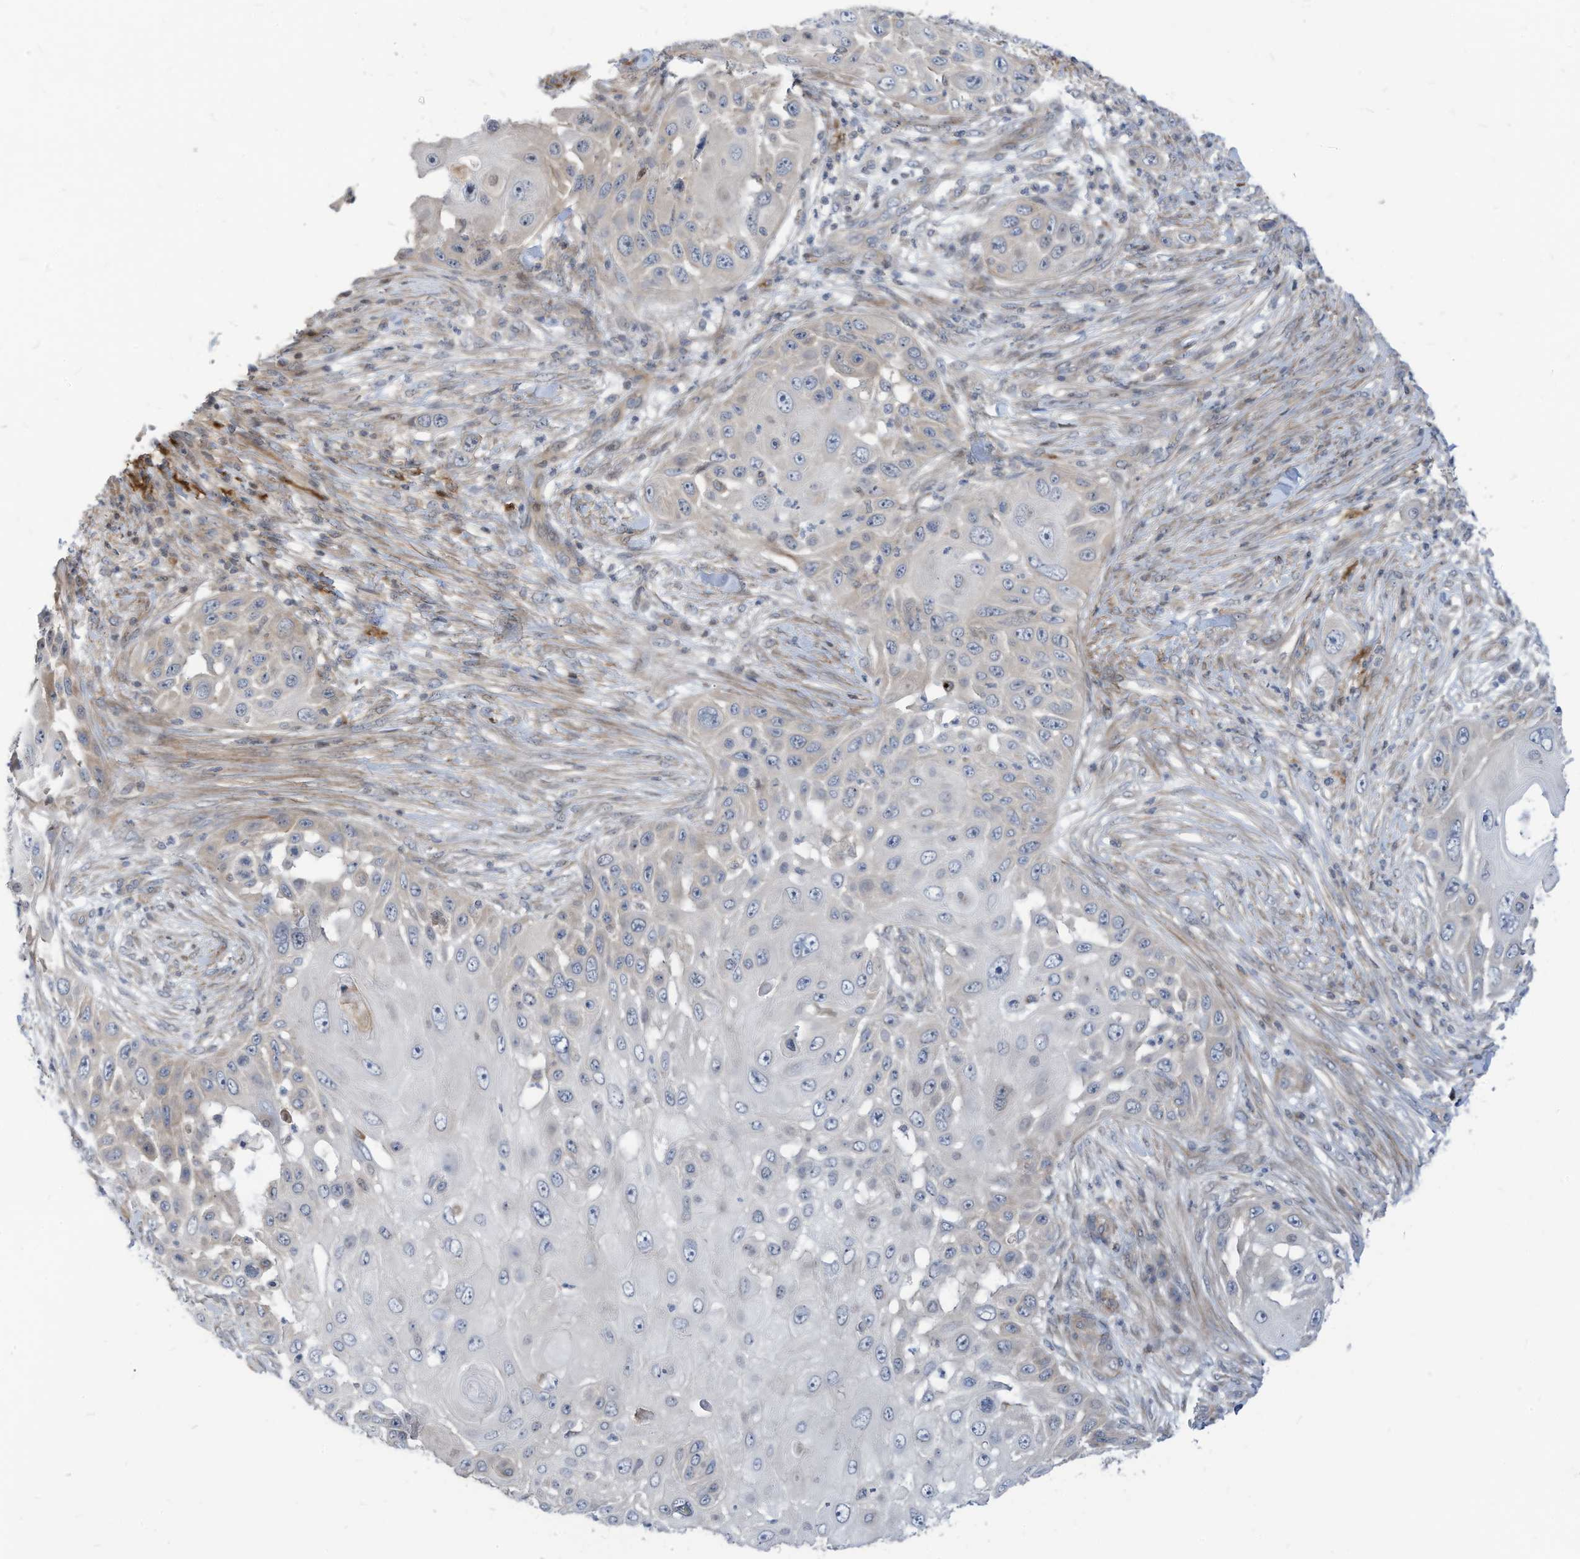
{"staining": {"intensity": "negative", "quantity": "none", "location": "none"}, "tissue": "skin cancer", "cell_type": "Tumor cells", "image_type": "cancer", "snomed": [{"axis": "morphology", "description": "Squamous cell carcinoma, NOS"}, {"axis": "topography", "description": "Skin"}], "caption": "Tumor cells are negative for brown protein staining in squamous cell carcinoma (skin).", "gene": "GPATCH3", "patient": {"sex": "female", "age": 44}}